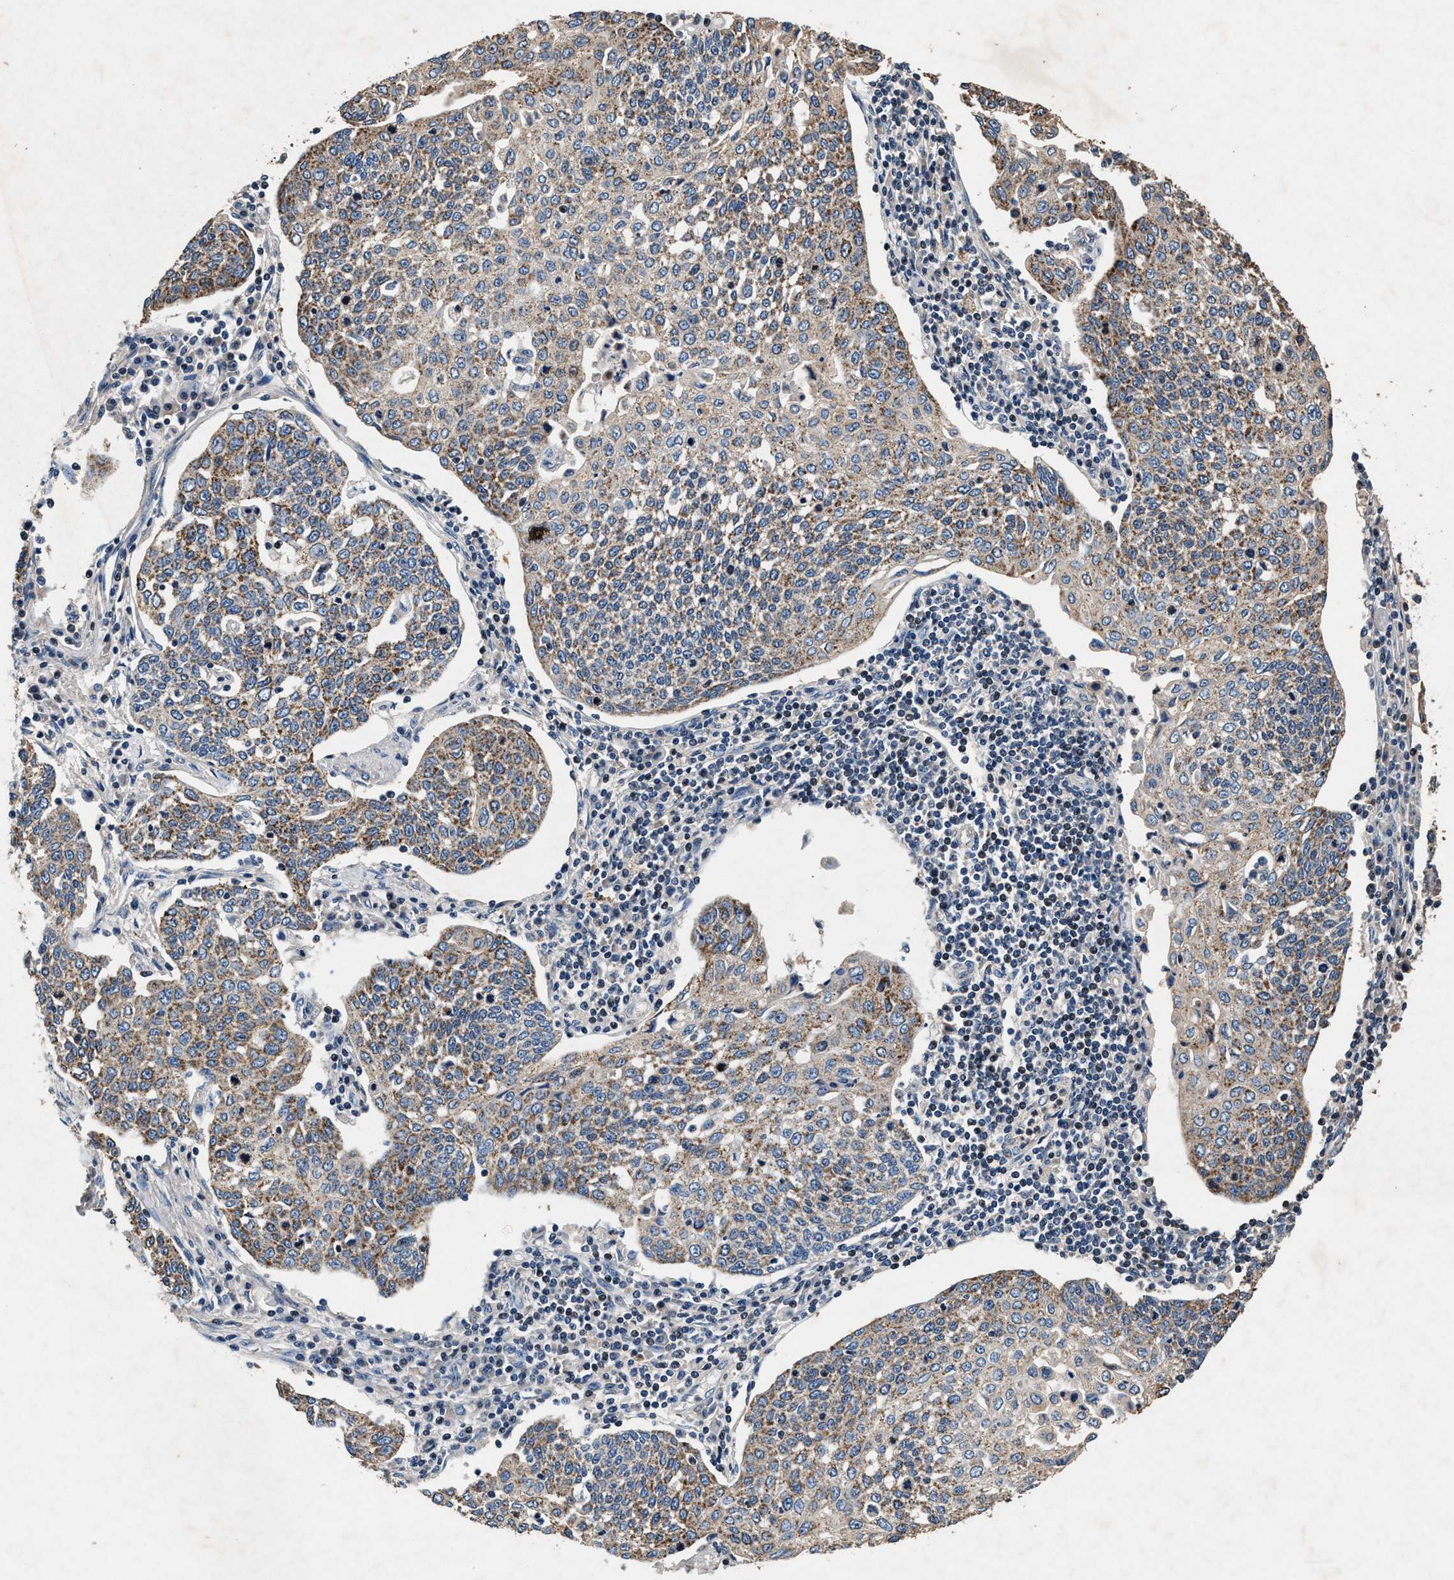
{"staining": {"intensity": "moderate", "quantity": ">75%", "location": "cytoplasmic/membranous"}, "tissue": "cervical cancer", "cell_type": "Tumor cells", "image_type": "cancer", "snomed": [{"axis": "morphology", "description": "Squamous cell carcinoma, NOS"}, {"axis": "topography", "description": "Cervix"}], "caption": "Cervical cancer stained with a brown dye demonstrates moderate cytoplasmic/membranous positive positivity in about >75% of tumor cells.", "gene": "PKD2L1", "patient": {"sex": "female", "age": 34}}